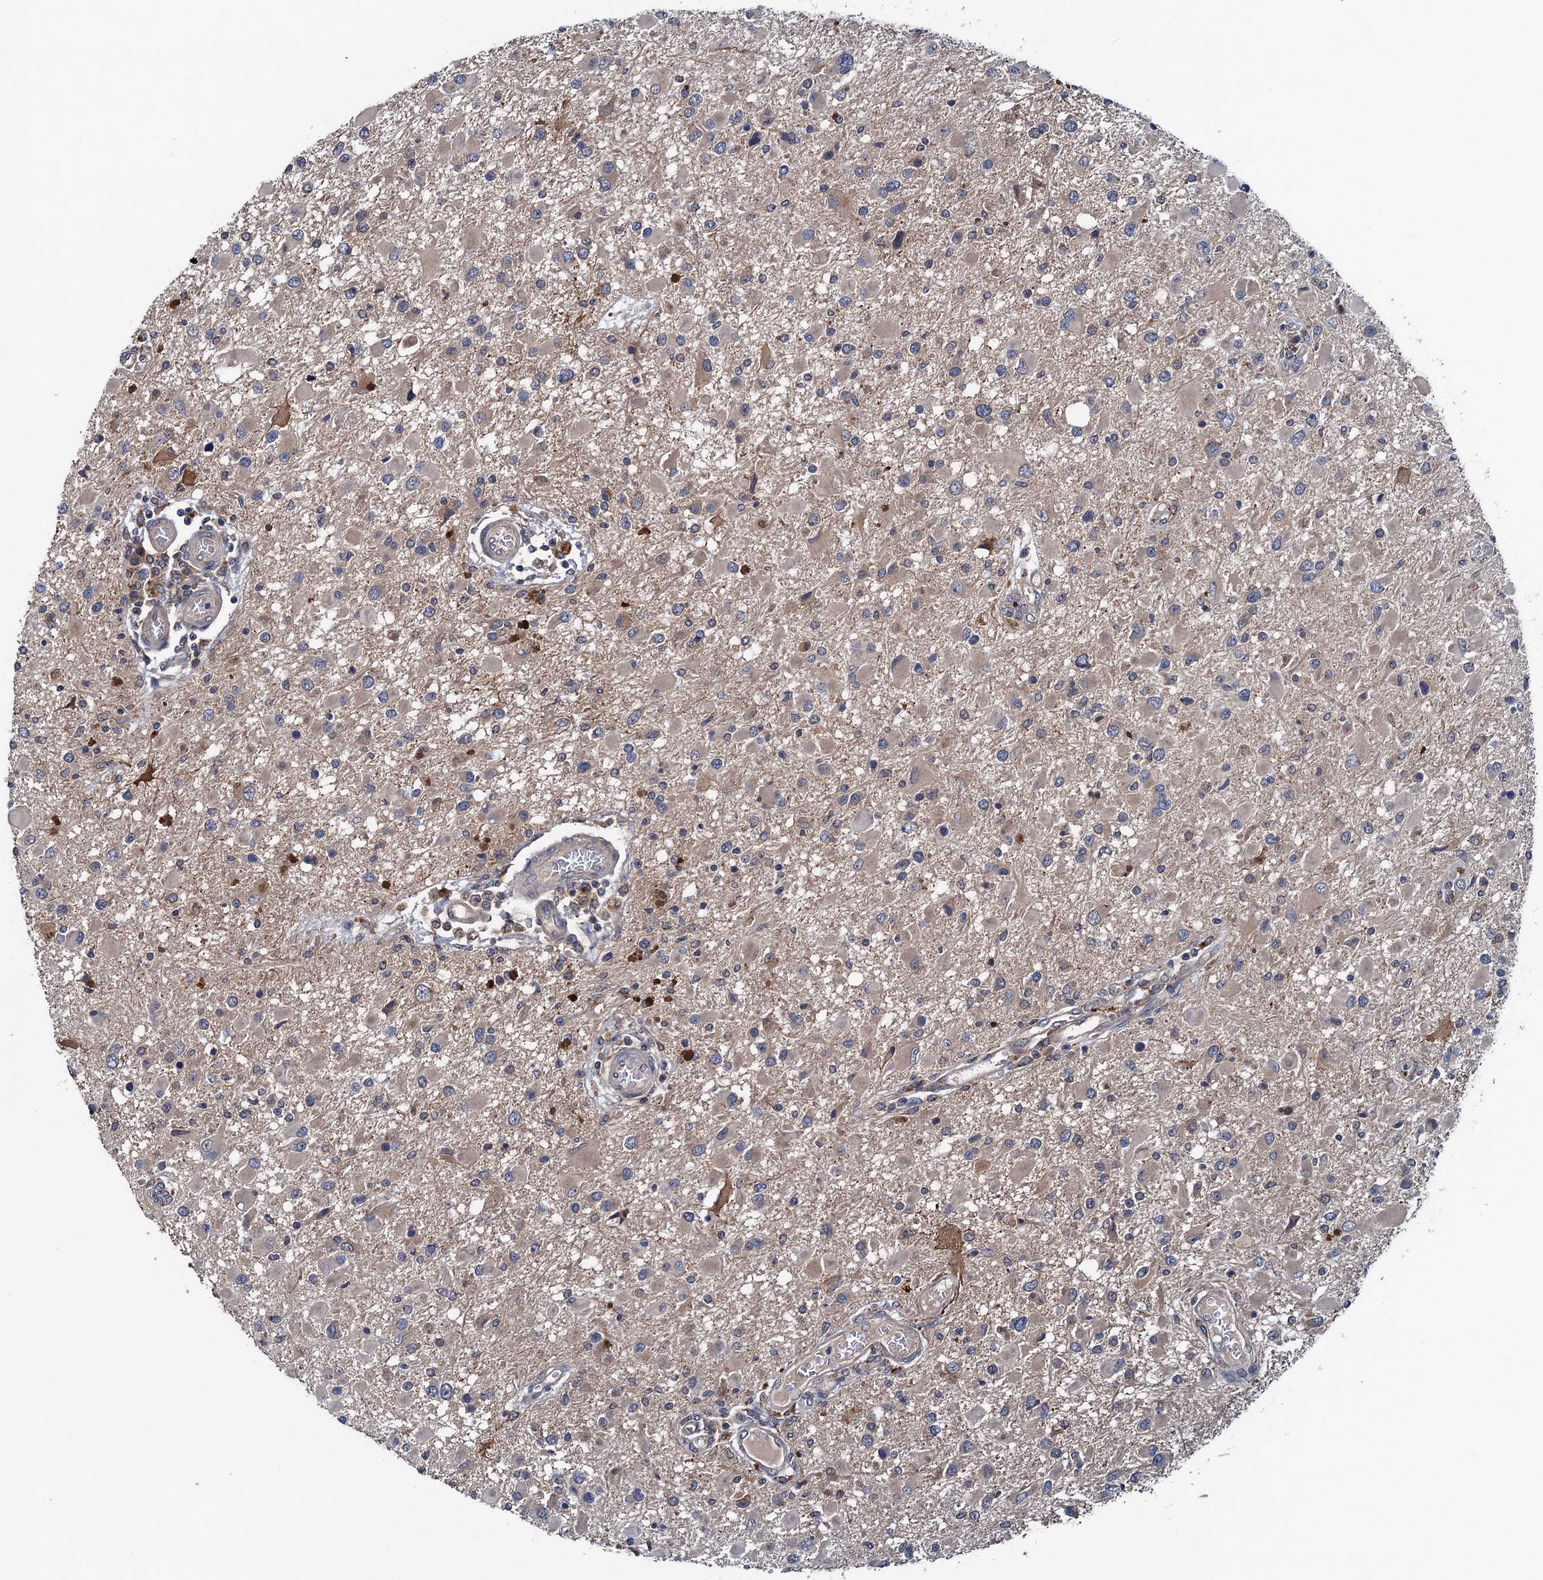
{"staining": {"intensity": "negative", "quantity": "none", "location": "none"}, "tissue": "glioma", "cell_type": "Tumor cells", "image_type": "cancer", "snomed": [{"axis": "morphology", "description": "Glioma, malignant, High grade"}, {"axis": "topography", "description": "Brain"}], "caption": "Malignant glioma (high-grade) stained for a protein using immunohistochemistry reveals no staining tumor cells.", "gene": "BLTP3B", "patient": {"sex": "male", "age": 53}}